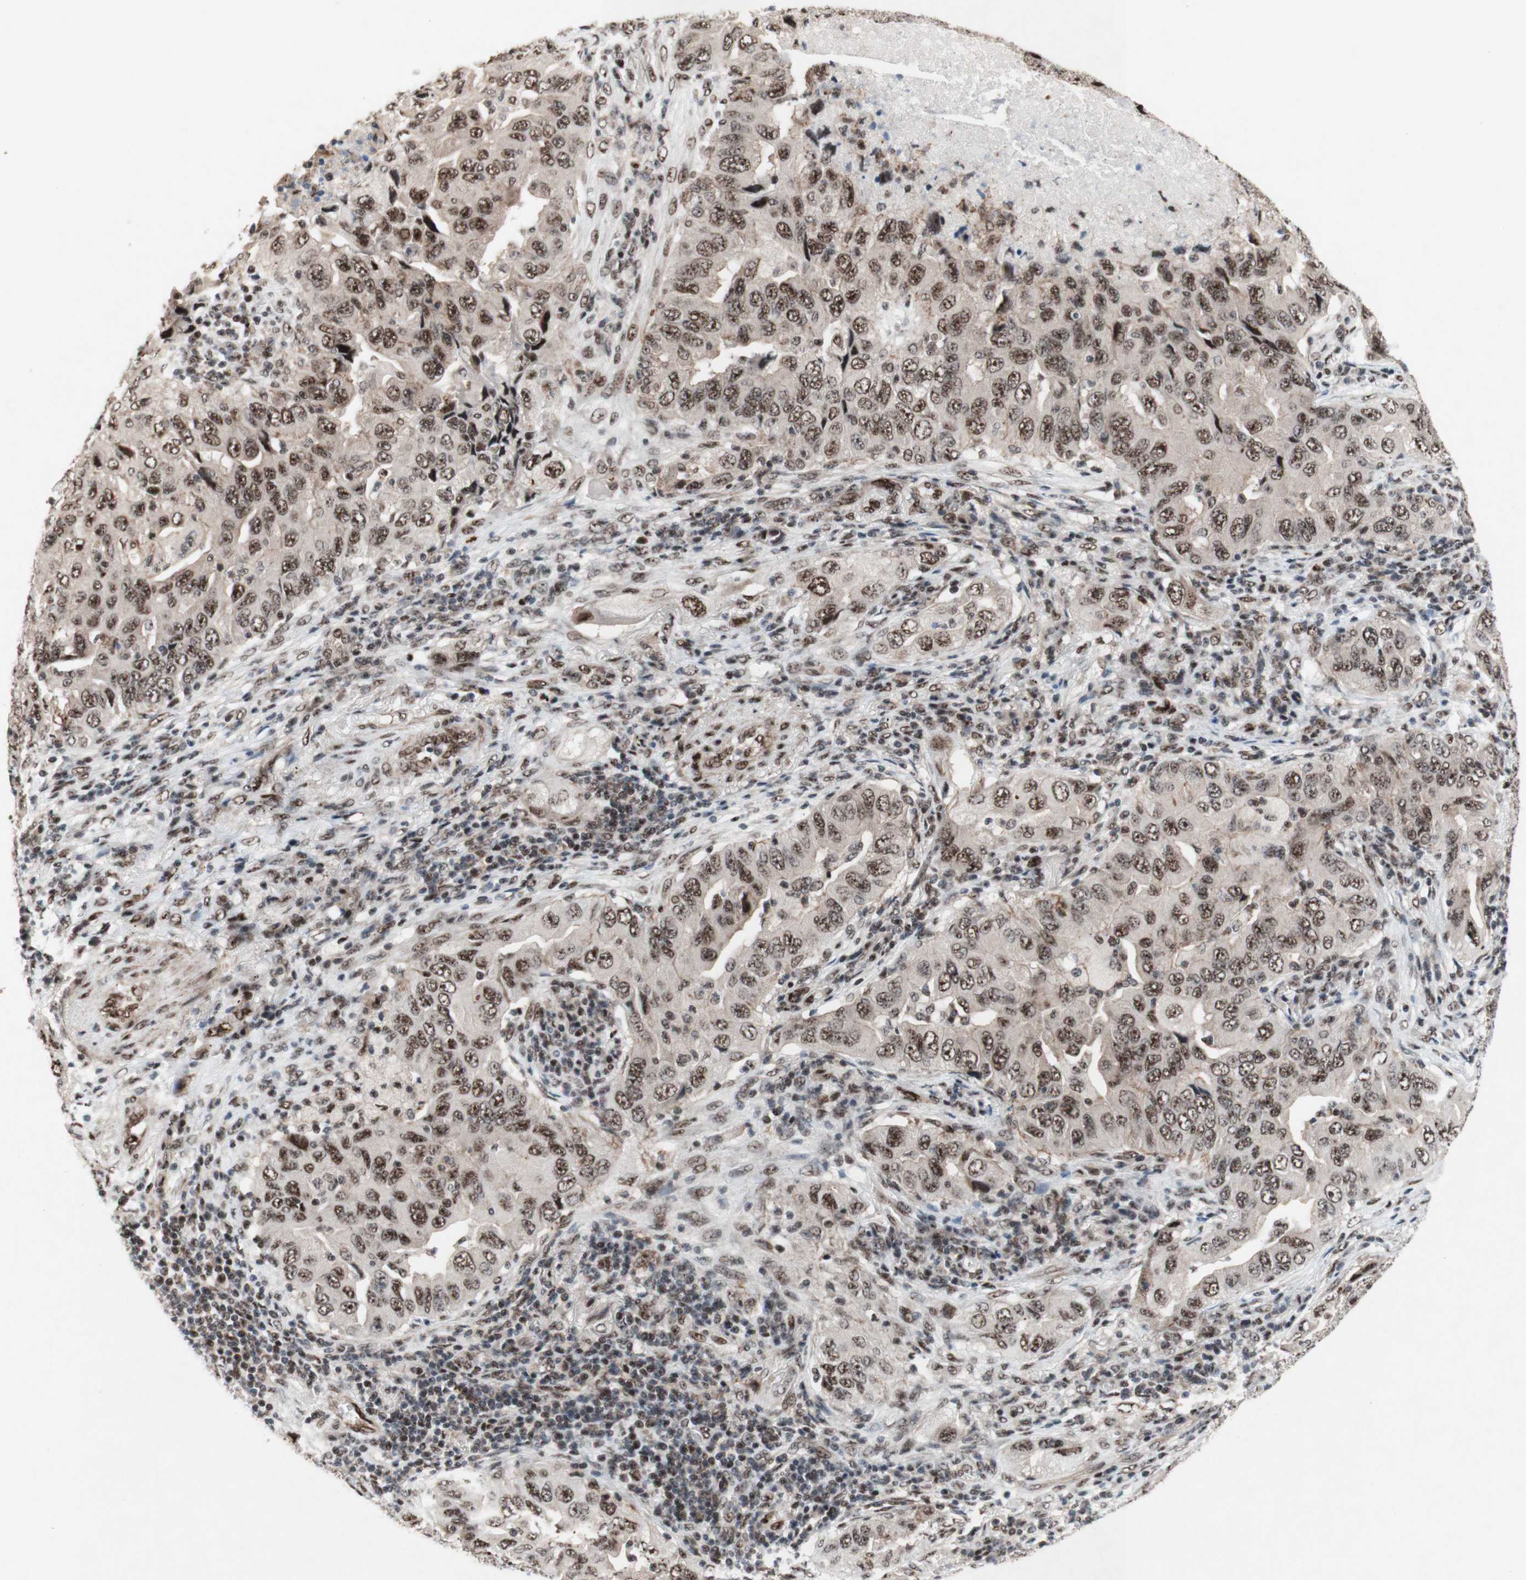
{"staining": {"intensity": "moderate", "quantity": ">75%", "location": "nuclear"}, "tissue": "lung cancer", "cell_type": "Tumor cells", "image_type": "cancer", "snomed": [{"axis": "morphology", "description": "Adenocarcinoma, NOS"}, {"axis": "topography", "description": "Lung"}], "caption": "This micrograph demonstrates immunohistochemistry (IHC) staining of adenocarcinoma (lung), with medium moderate nuclear expression in about >75% of tumor cells.", "gene": "TLE1", "patient": {"sex": "female", "age": 65}}